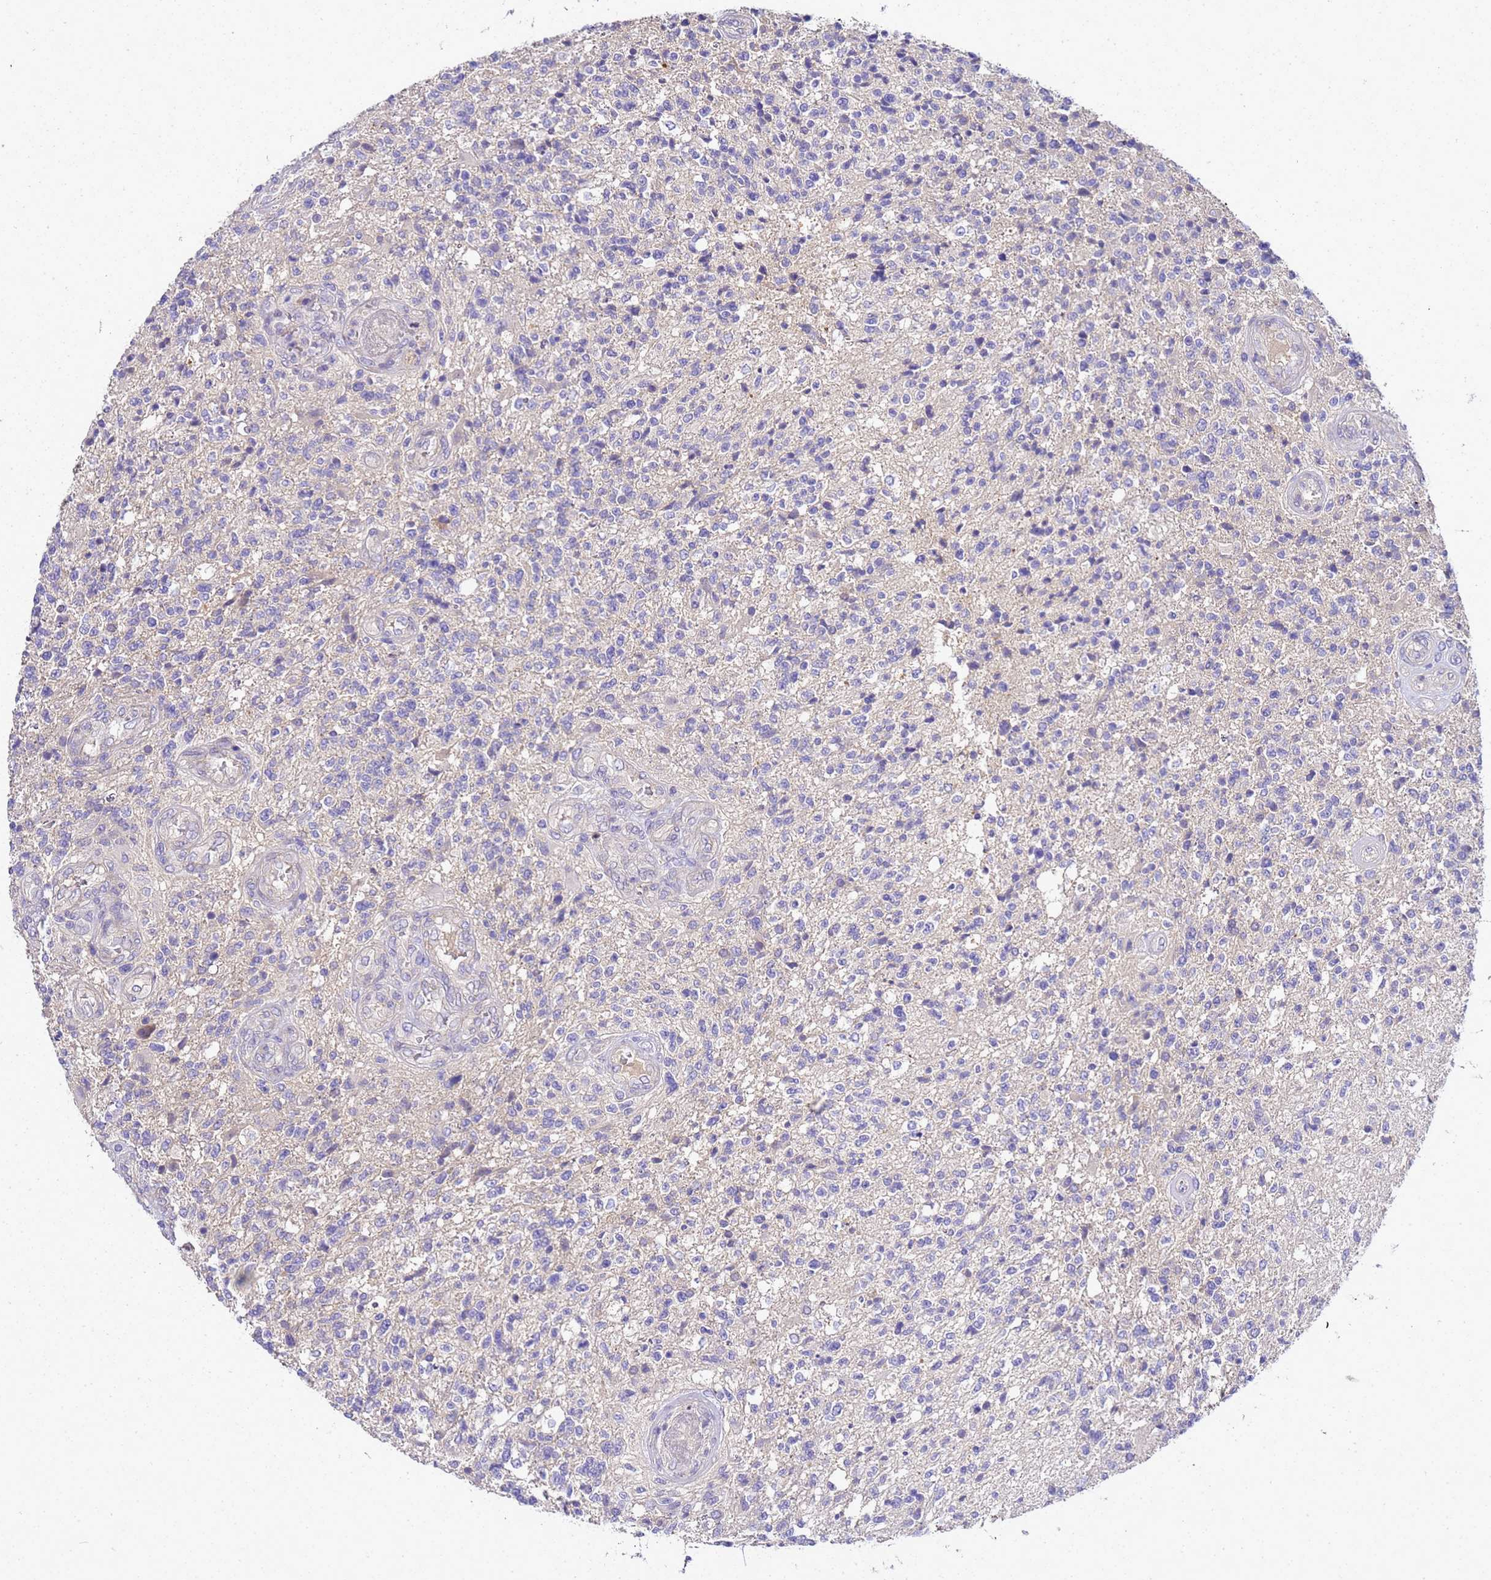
{"staining": {"intensity": "negative", "quantity": "none", "location": "none"}, "tissue": "glioma", "cell_type": "Tumor cells", "image_type": "cancer", "snomed": [{"axis": "morphology", "description": "Glioma, malignant, High grade"}, {"axis": "topography", "description": "Brain"}], "caption": "Protein analysis of glioma exhibits no significant expression in tumor cells. Nuclei are stained in blue.", "gene": "TBCD", "patient": {"sex": "male", "age": 56}}